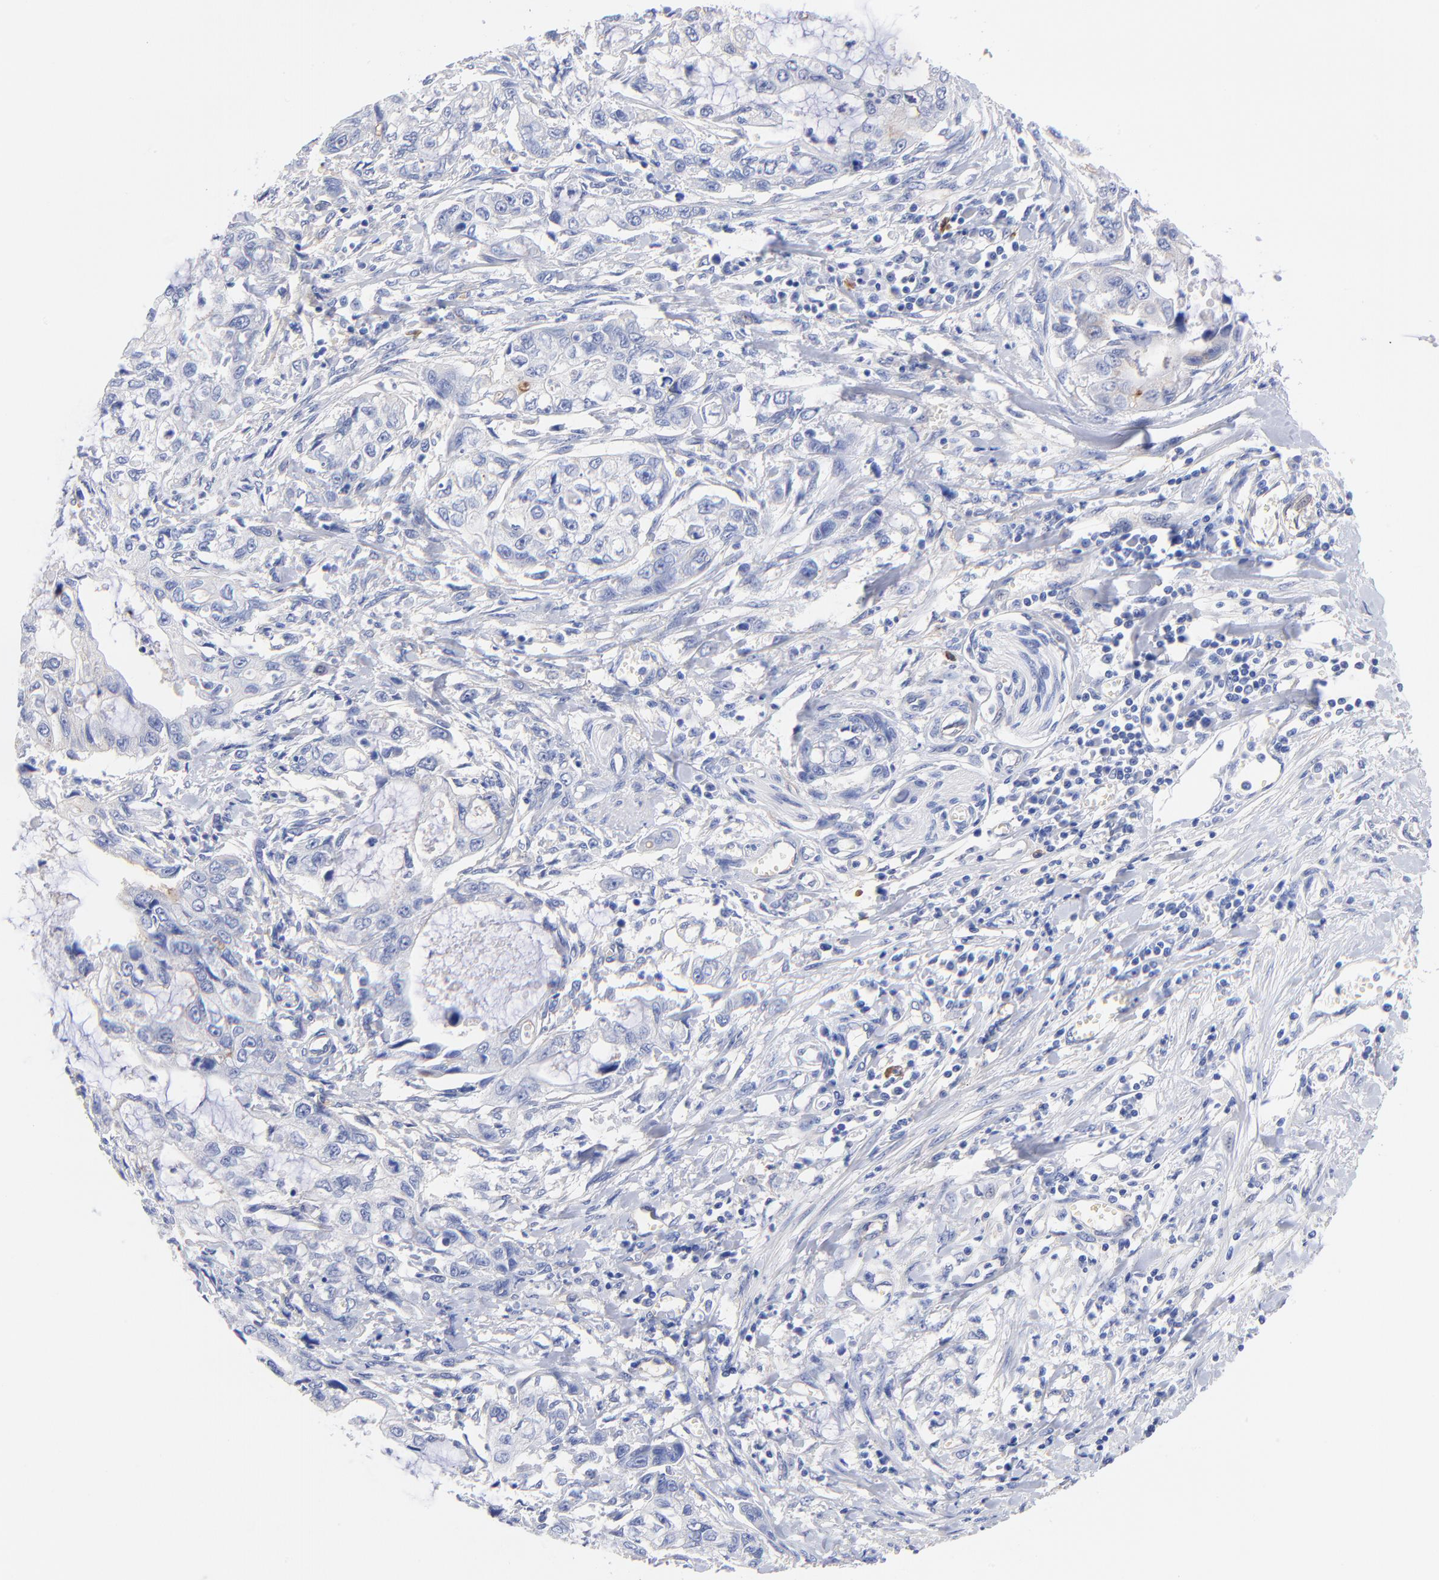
{"staining": {"intensity": "negative", "quantity": "none", "location": "none"}, "tissue": "stomach cancer", "cell_type": "Tumor cells", "image_type": "cancer", "snomed": [{"axis": "morphology", "description": "Adenocarcinoma, NOS"}, {"axis": "topography", "description": "Stomach, upper"}], "caption": "DAB immunohistochemical staining of stomach cancer exhibits no significant expression in tumor cells.", "gene": "SLC44A2", "patient": {"sex": "female", "age": 52}}